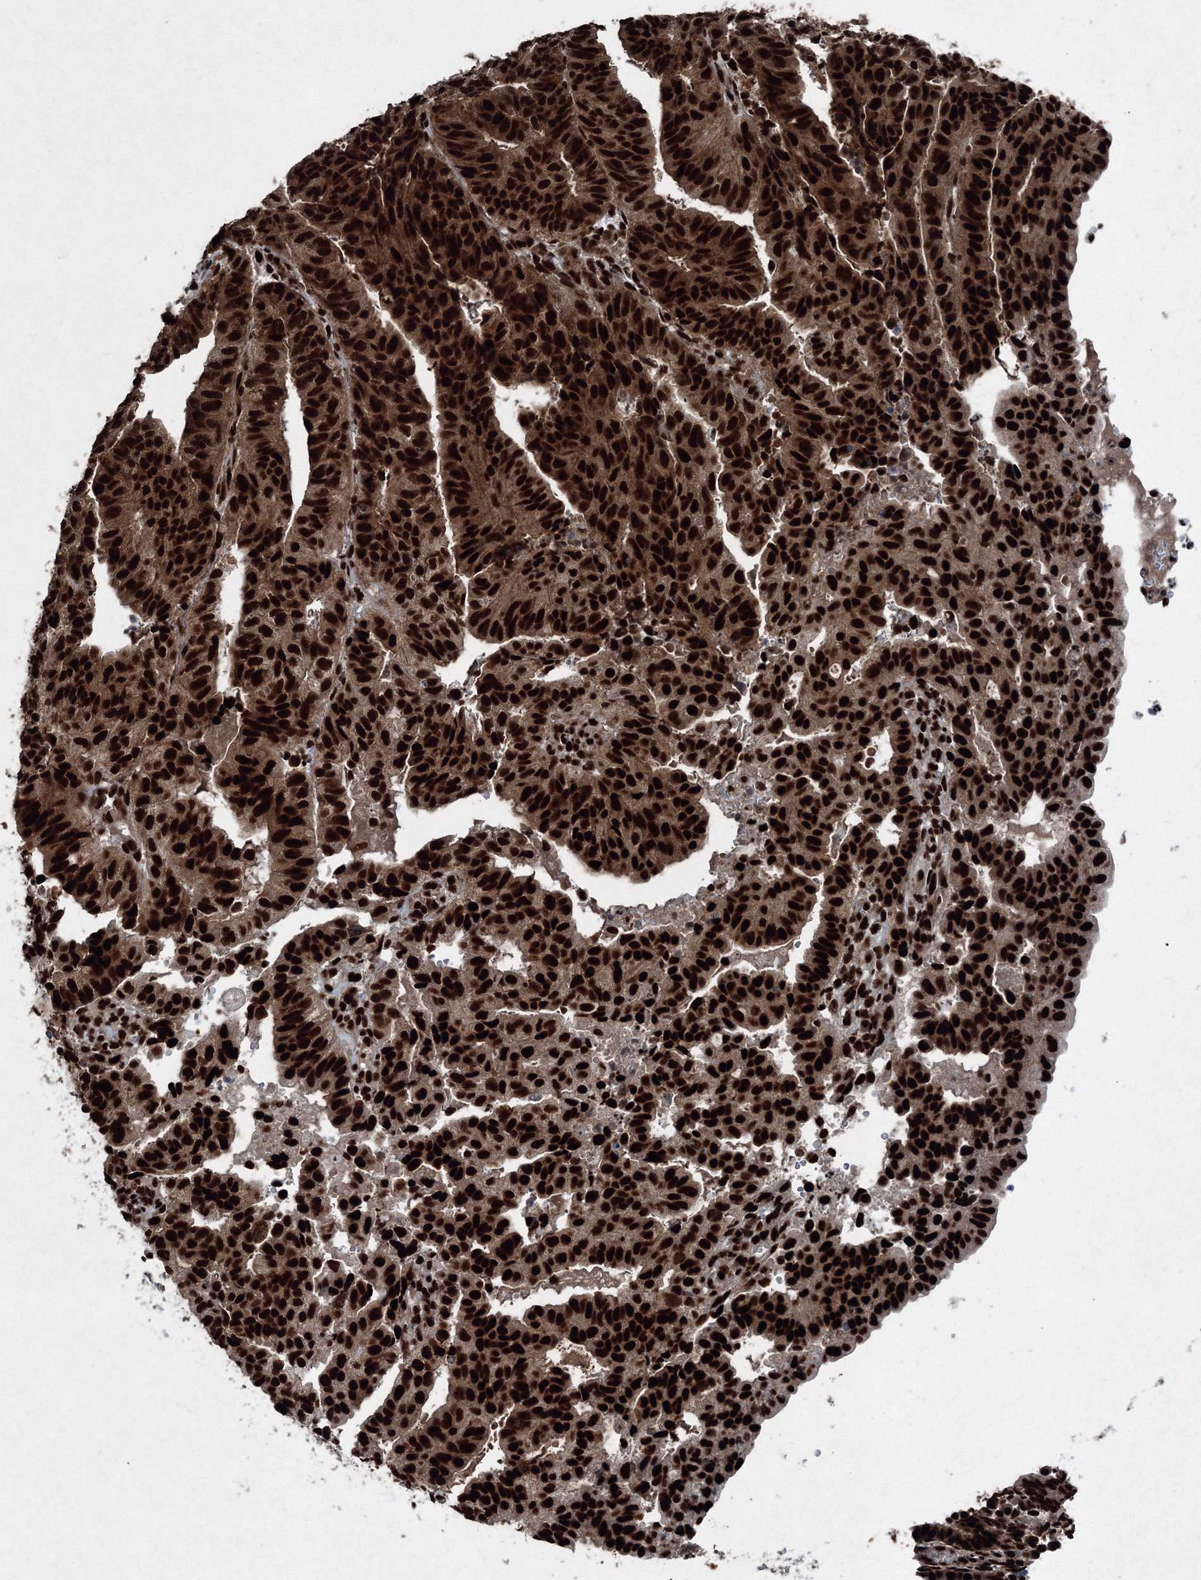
{"staining": {"intensity": "strong", "quantity": ">75%", "location": "cytoplasmic/membranous,nuclear"}, "tissue": "endometrial cancer", "cell_type": "Tumor cells", "image_type": "cancer", "snomed": [{"axis": "morphology", "description": "Adenocarcinoma, NOS"}, {"axis": "topography", "description": "Uterus"}], "caption": "Protein expression analysis of human adenocarcinoma (endometrial) reveals strong cytoplasmic/membranous and nuclear staining in approximately >75% of tumor cells.", "gene": "SNRPC", "patient": {"sex": "female", "age": 77}}